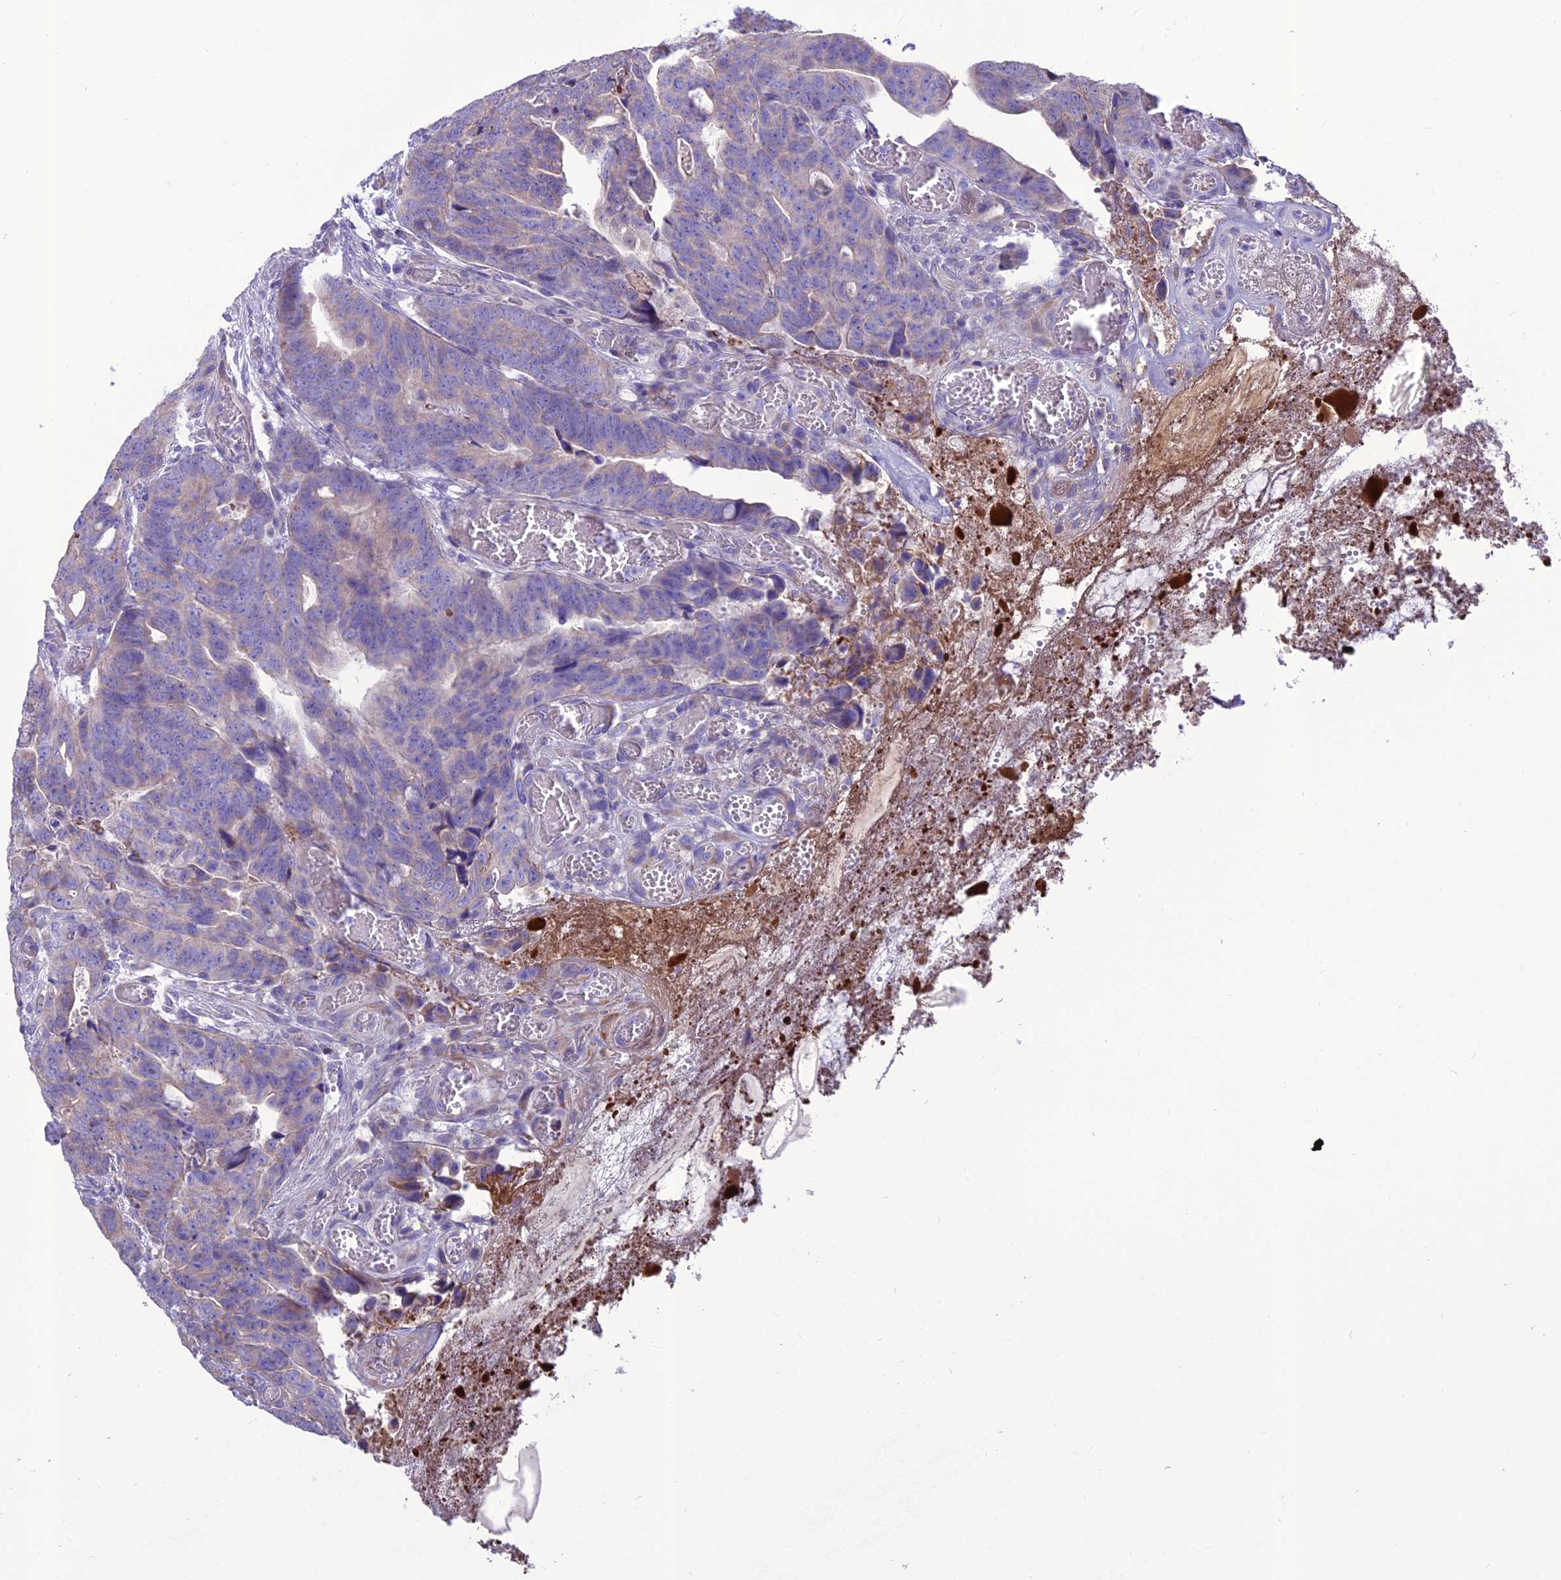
{"staining": {"intensity": "negative", "quantity": "none", "location": "none"}, "tissue": "colorectal cancer", "cell_type": "Tumor cells", "image_type": "cancer", "snomed": [{"axis": "morphology", "description": "Adenocarcinoma, NOS"}, {"axis": "topography", "description": "Colon"}], "caption": "A micrograph of colorectal cancer stained for a protein exhibits no brown staining in tumor cells.", "gene": "BHMT2", "patient": {"sex": "female", "age": 82}}